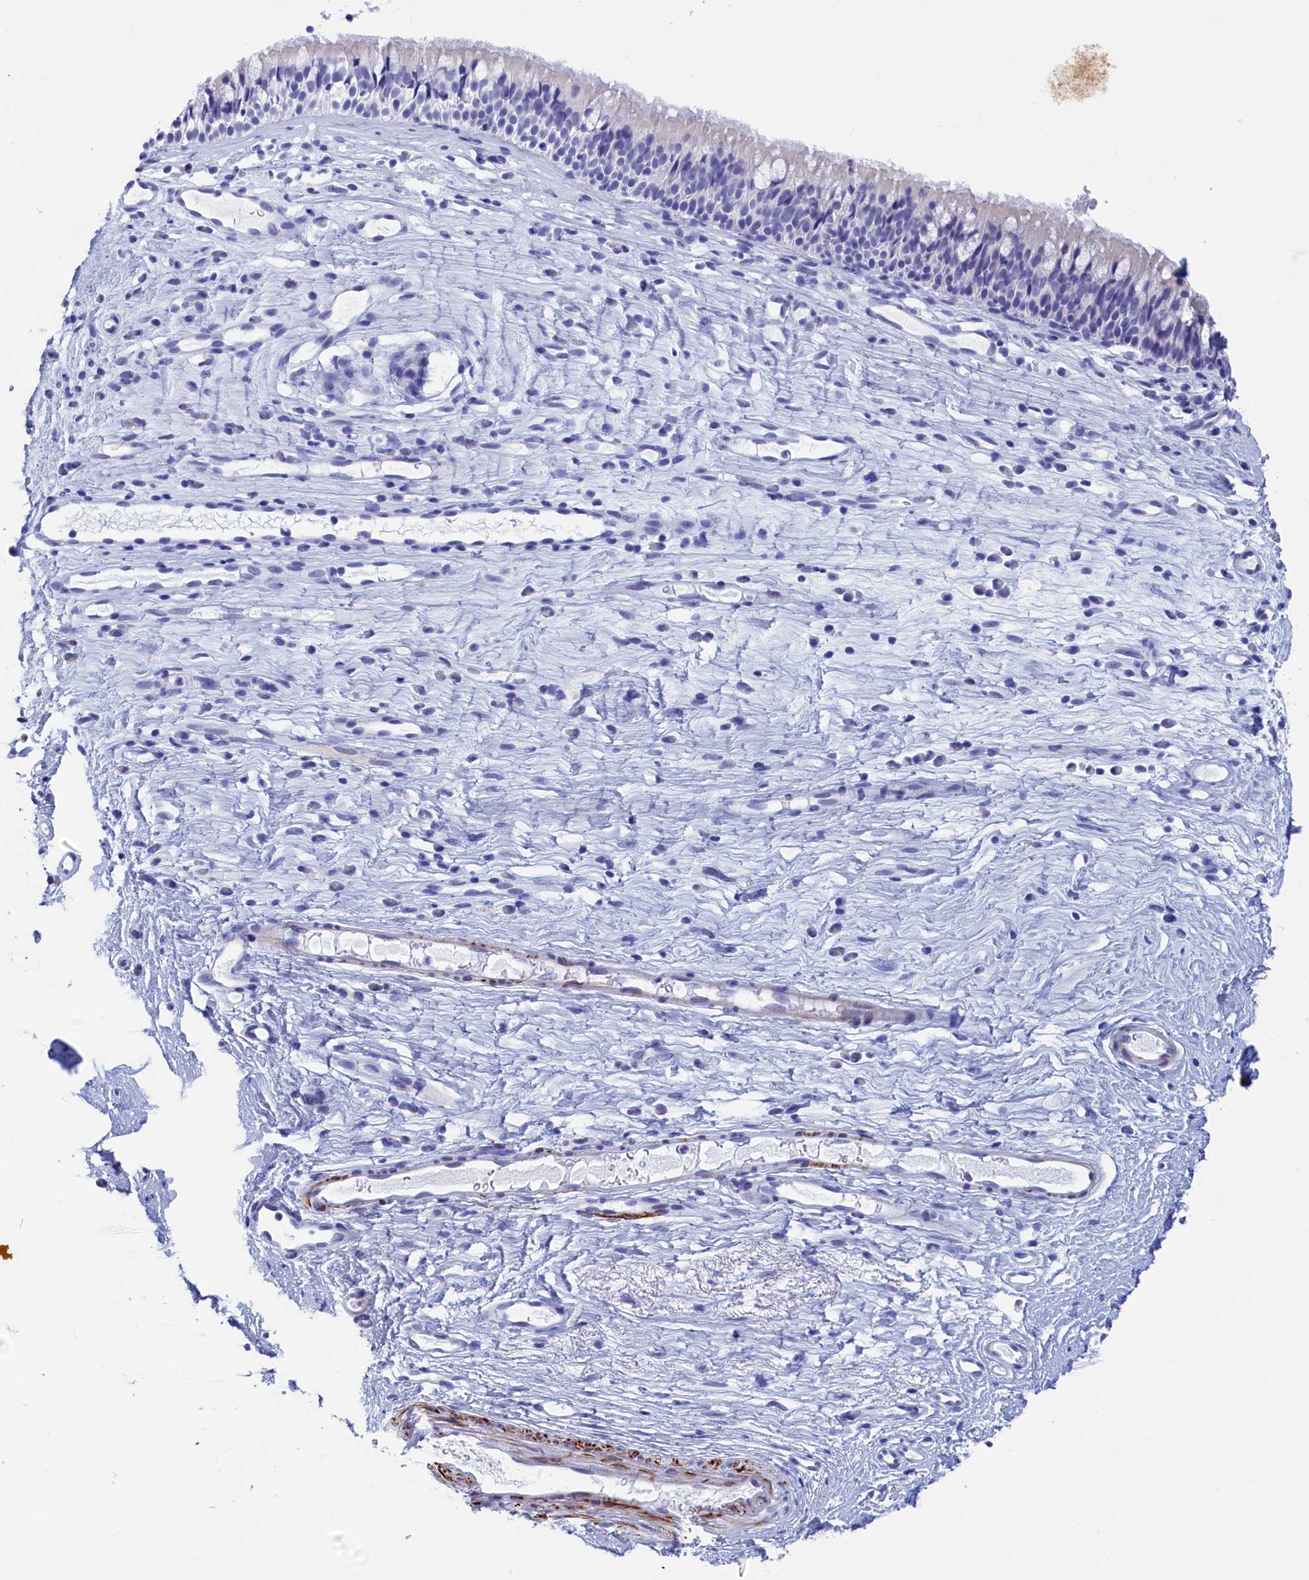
{"staining": {"intensity": "negative", "quantity": "none", "location": "none"}, "tissue": "nasopharynx", "cell_type": "Respiratory epithelial cells", "image_type": "normal", "snomed": [{"axis": "morphology", "description": "Normal tissue, NOS"}, {"axis": "morphology", "description": "Inflammation, NOS"}, {"axis": "morphology", "description": "Malignant melanoma, Metastatic site"}, {"axis": "topography", "description": "Nasopharynx"}], "caption": "This is a photomicrograph of immunohistochemistry staining of normal nasopharynx, which shows no expression in respiratory epithelial cells.", "gene": "WDR83", "patient": {"sex": "male", "age": 70}}